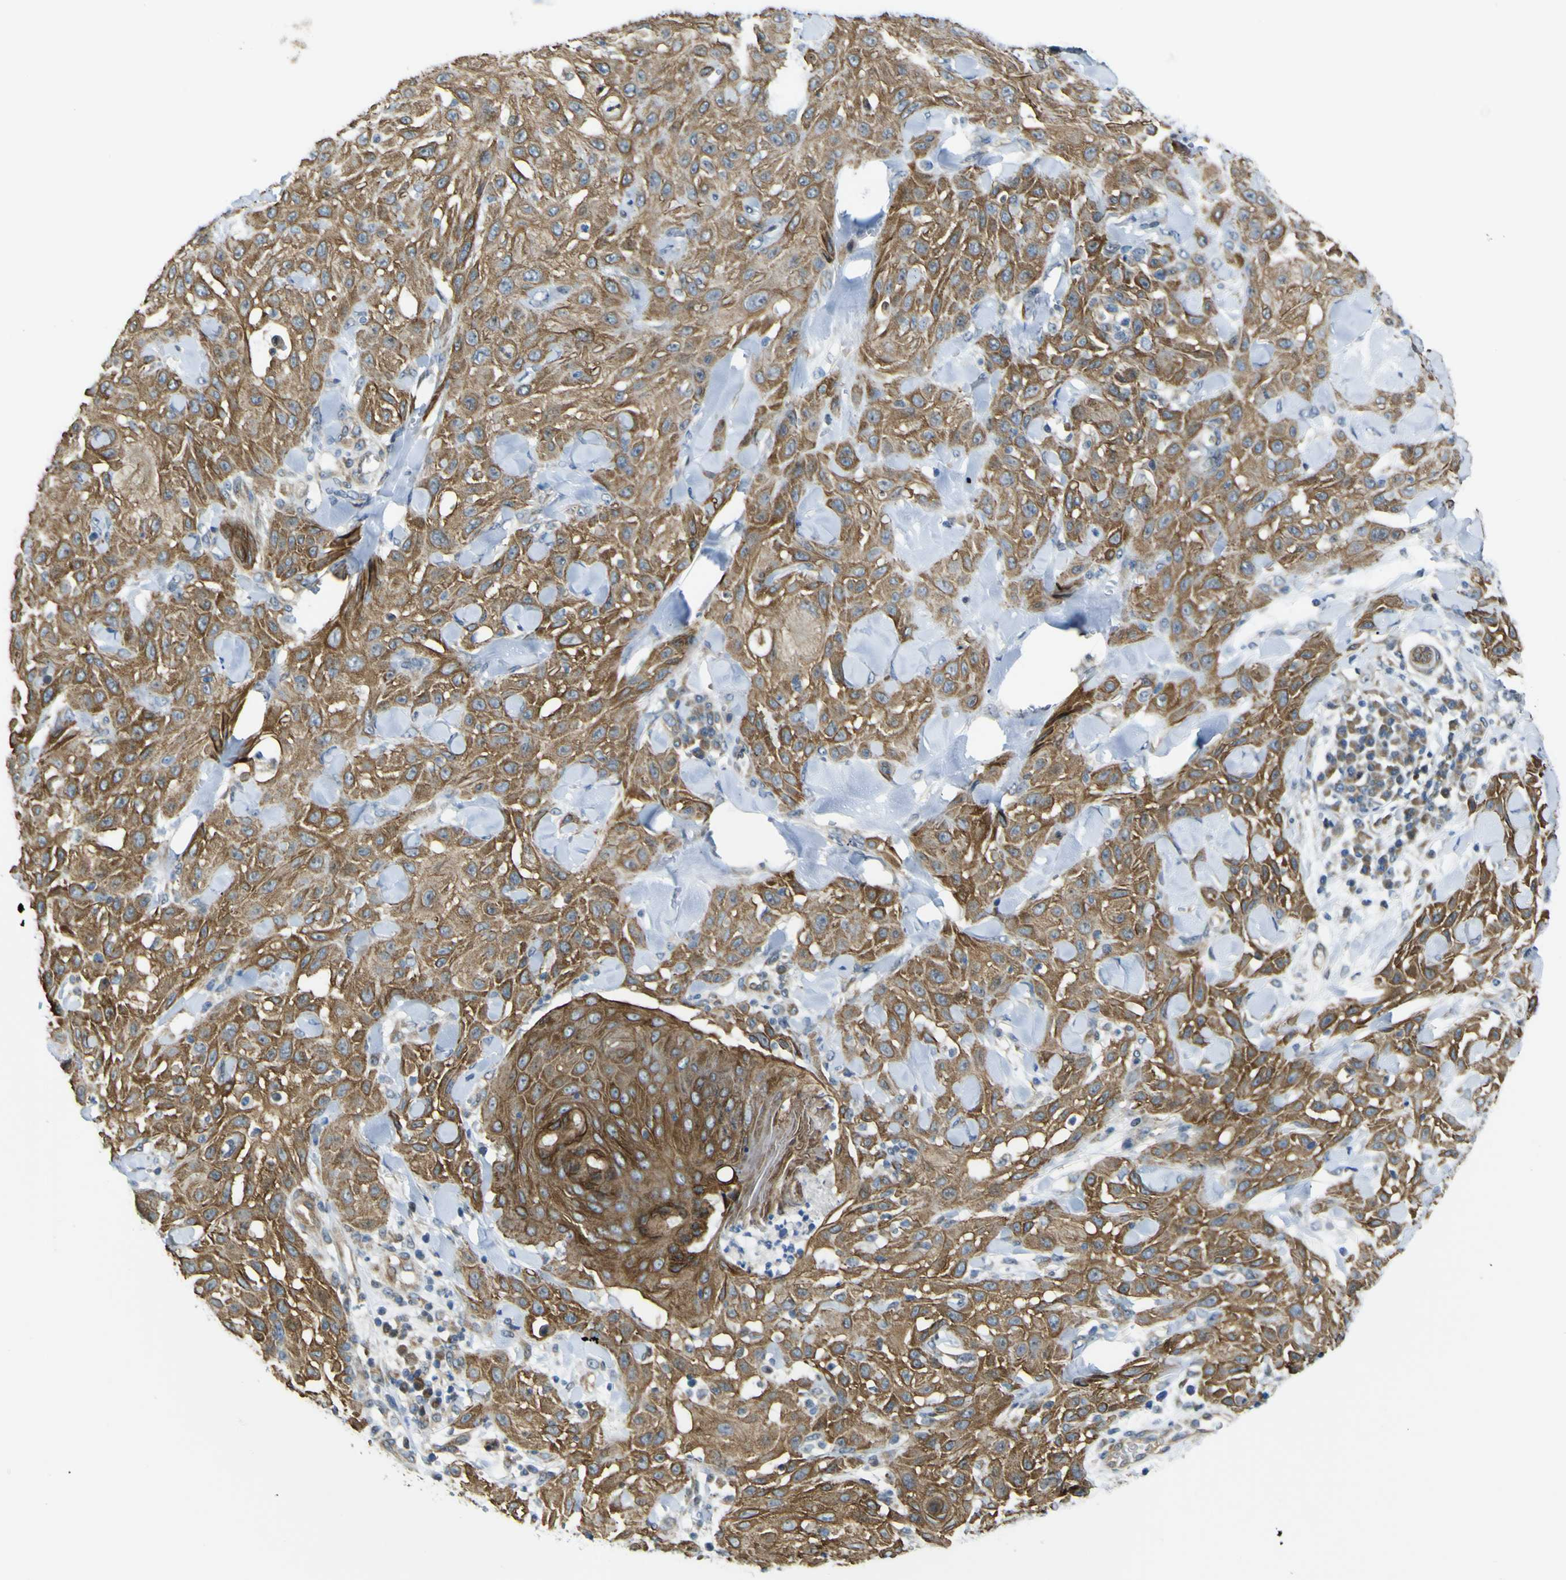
{"staining": {"intensity": "strong", "quantity": ">75%", "location": "cytoplasmic/membranous"}, "tissue": "skin cancer", "cell_type": "Tumor cells", "image_type": "cancer", "snomed": [{"axis": "morphology", "description": "Squamous cell carcinoma, NOS"}, {"axis": "topography", "description": "Skin"}], "caption": "Immunohistochemical staining of human skin squamous cell carcinoma displays strong cytoplasmic/membranous protein expression in approximately >75% of tumor cells.", "gene": "KDM7A", "patient": {"sex": "male", "age": 24}}